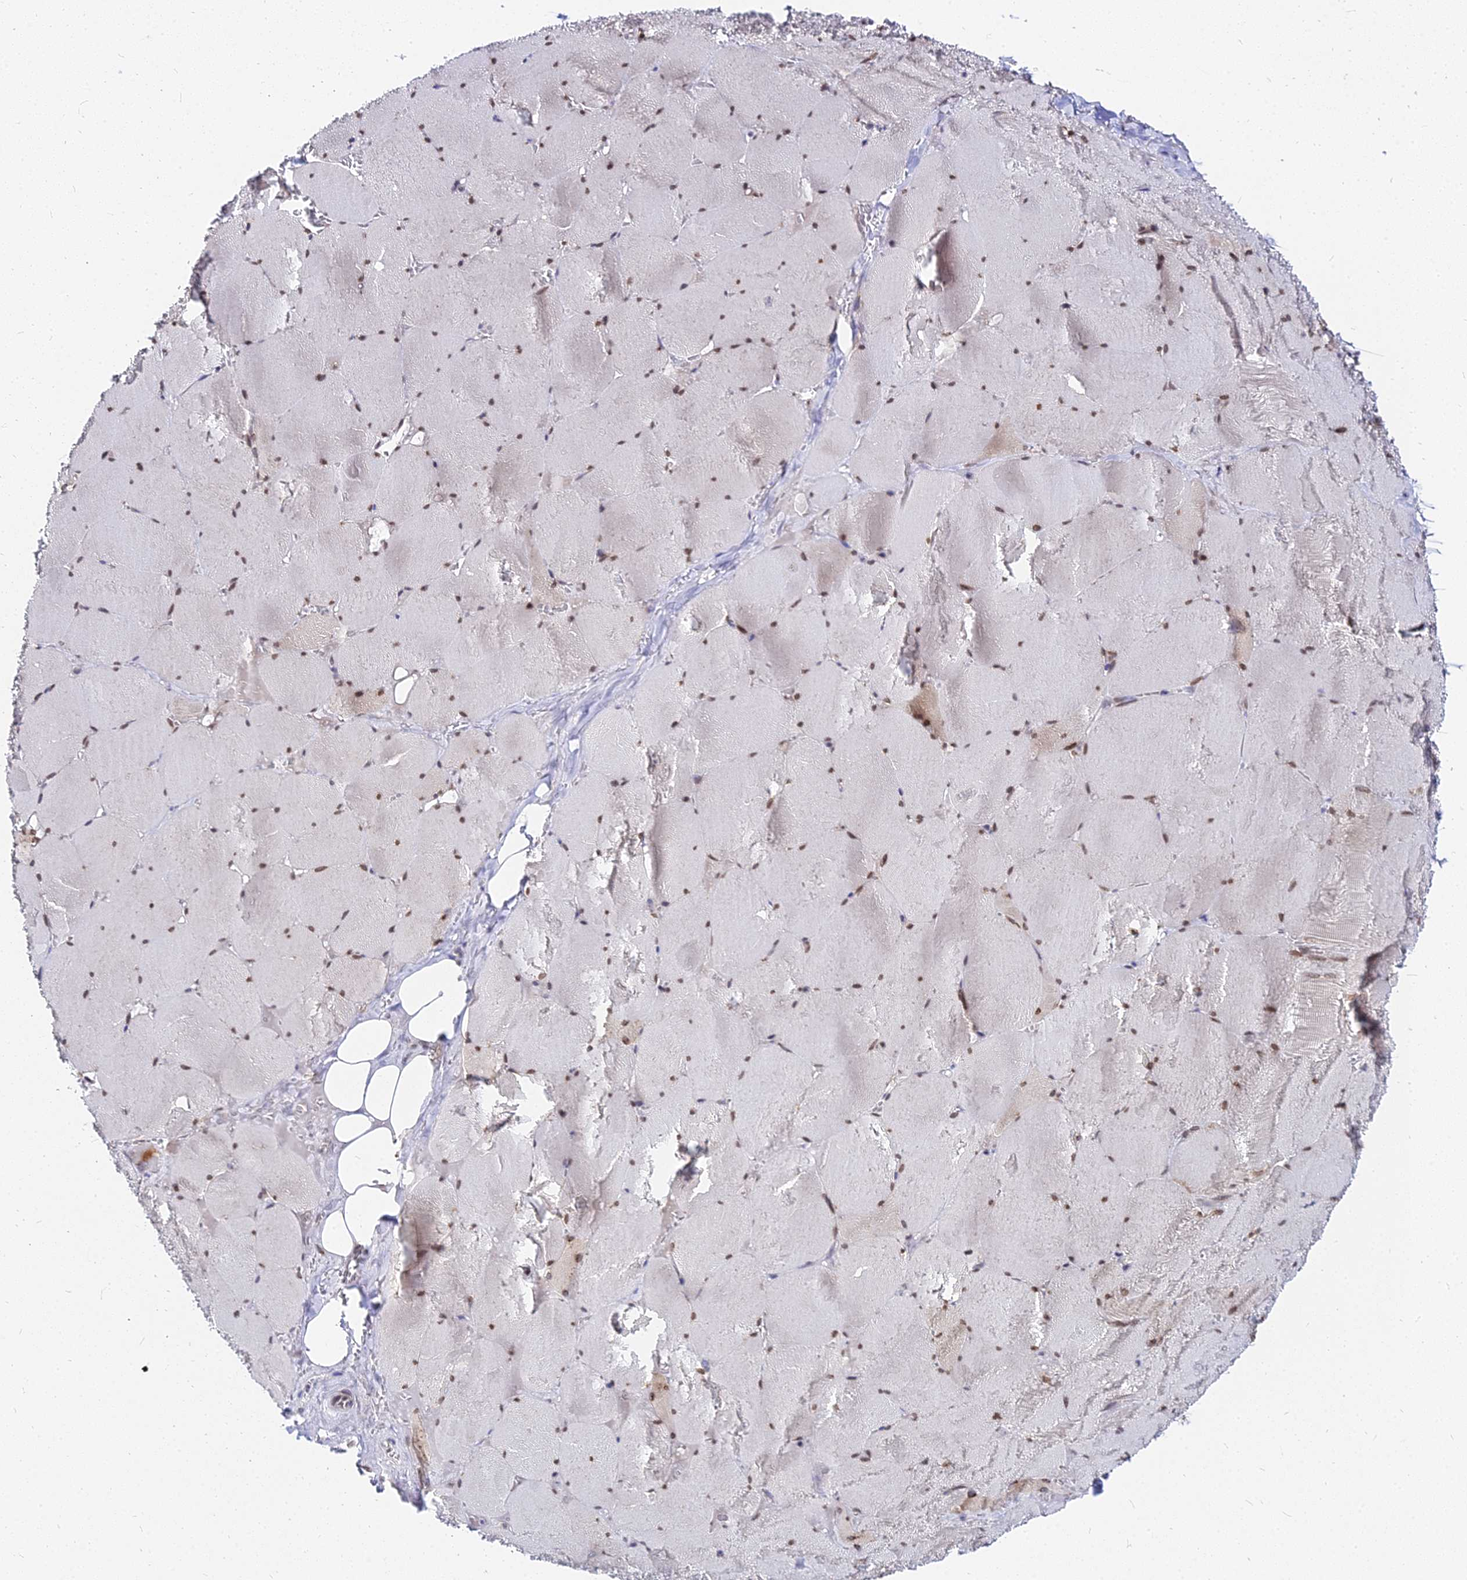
{"staining": {"intensity": "moderate", "quantity": ">75%", "location": "cytoplasmic/membranous,nuclear"}, "tissue": "skeletal muscle", "cell_type": "Myocytes", "image_type": "normal", "snomed": [{"axis": "morphology", "description": "Normal tissue, NOS"}, {"axis": "topography", "description": "Skeletal muscle"}, {"axis": "topography", "description": "Head-Neck"}], "caption": "This micrograph shows unremarkable skeletal muscle stained with immunohistochemistry (IHC) to label a protein in brown. The cytoplasmic/membranous,nuclear of myocytes show moderate positivity for the protein. Nuclei are counter-stained blue.", "gene": "RNF121", "patient": {"sex": "male", "age": 66}}